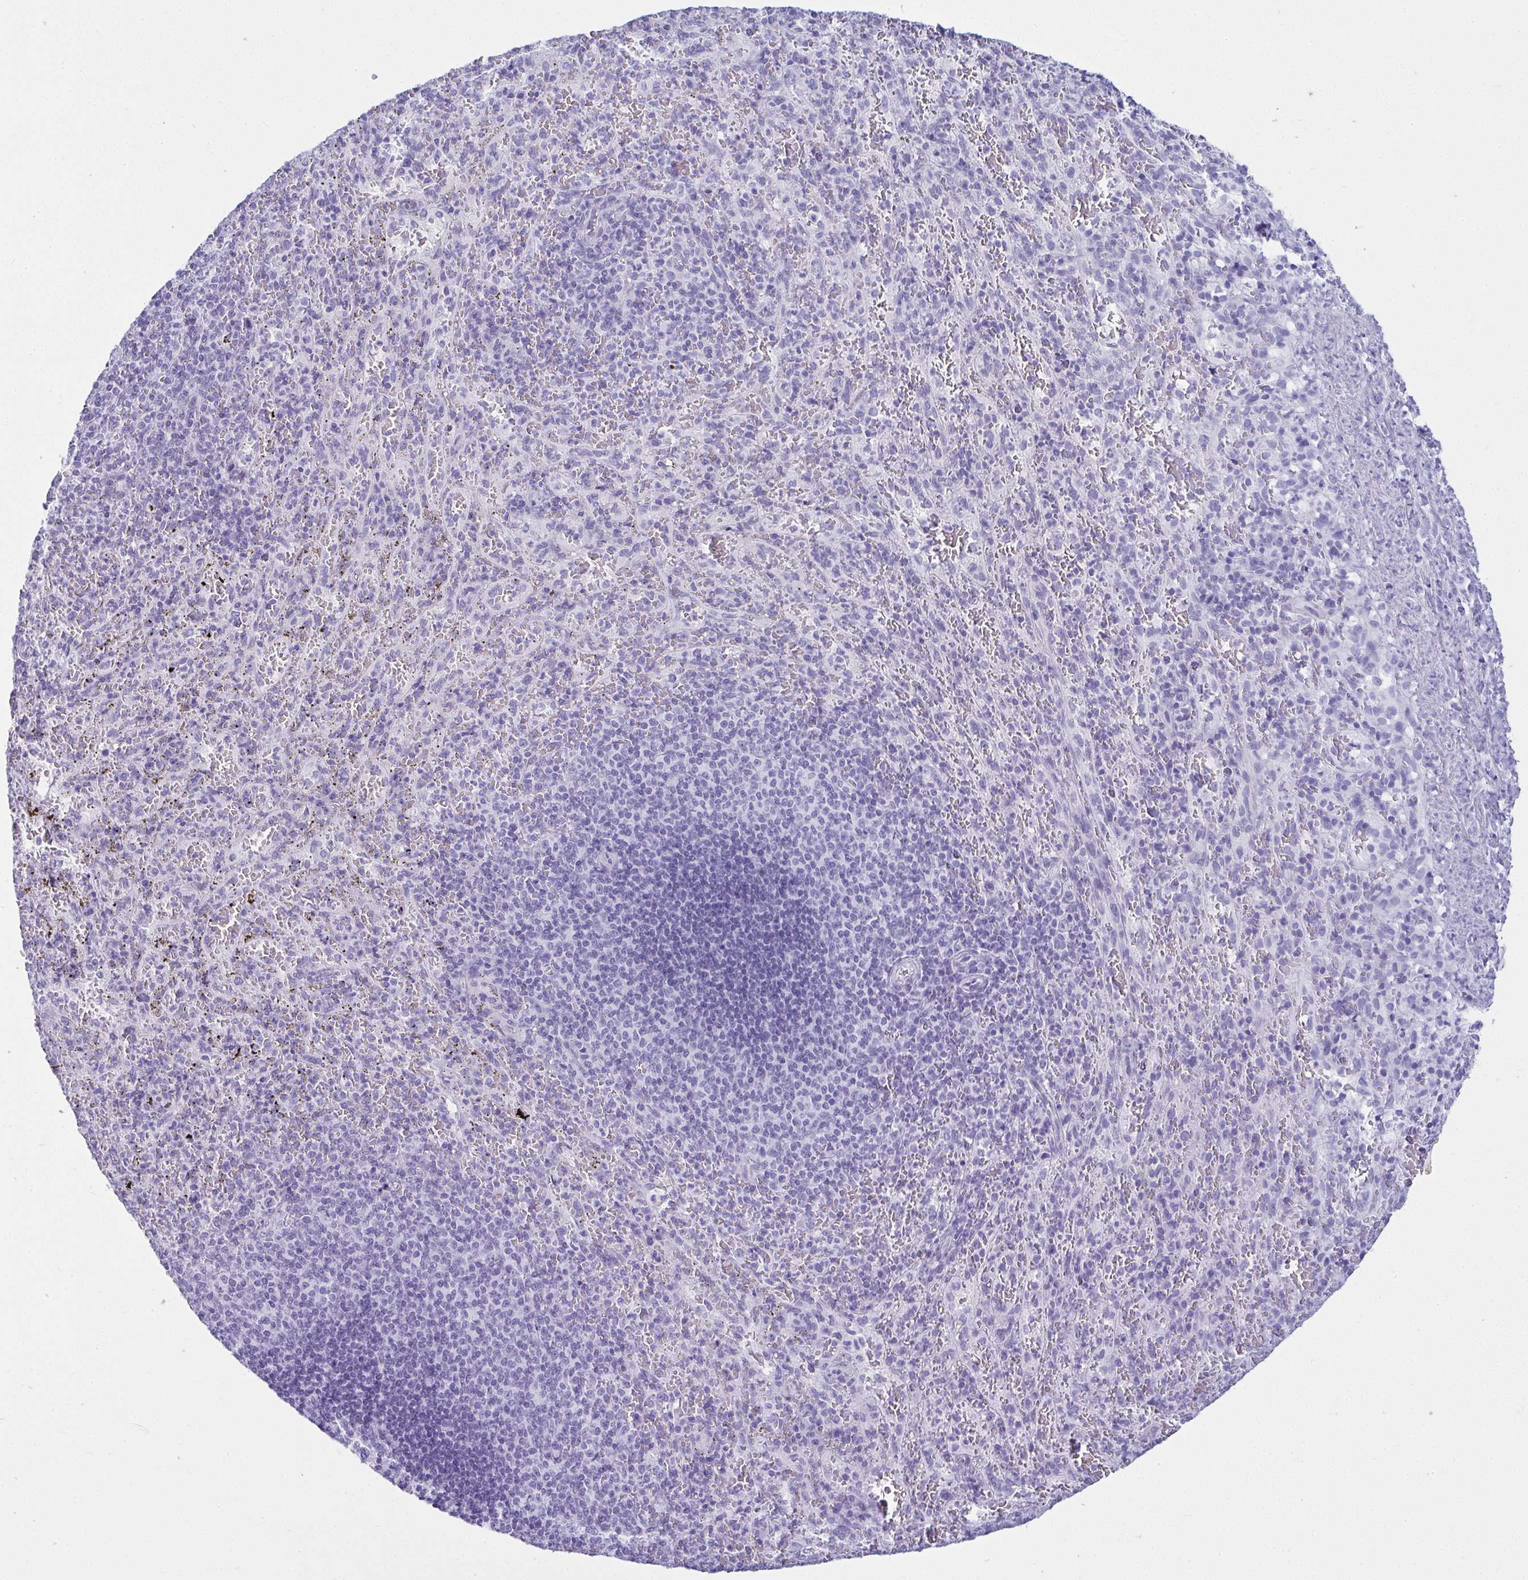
{"staining": {"intensity": "negative", "quantity": "none", "location": "none"}, "tissue": "spleen", "cell_type": "Cells in red pulp", "image_type": "normal", "snomed": [{"axis": "morphology", "description": "Normal tissue, NOS"}, {"axis": "topography", "description": "Spleen"}], "caption": "Protein analysis of benign spleen reveals no significant staining in cells in red pulp.", "gene": "CLGN", "patient": {"sex": "male", "age": 57}}